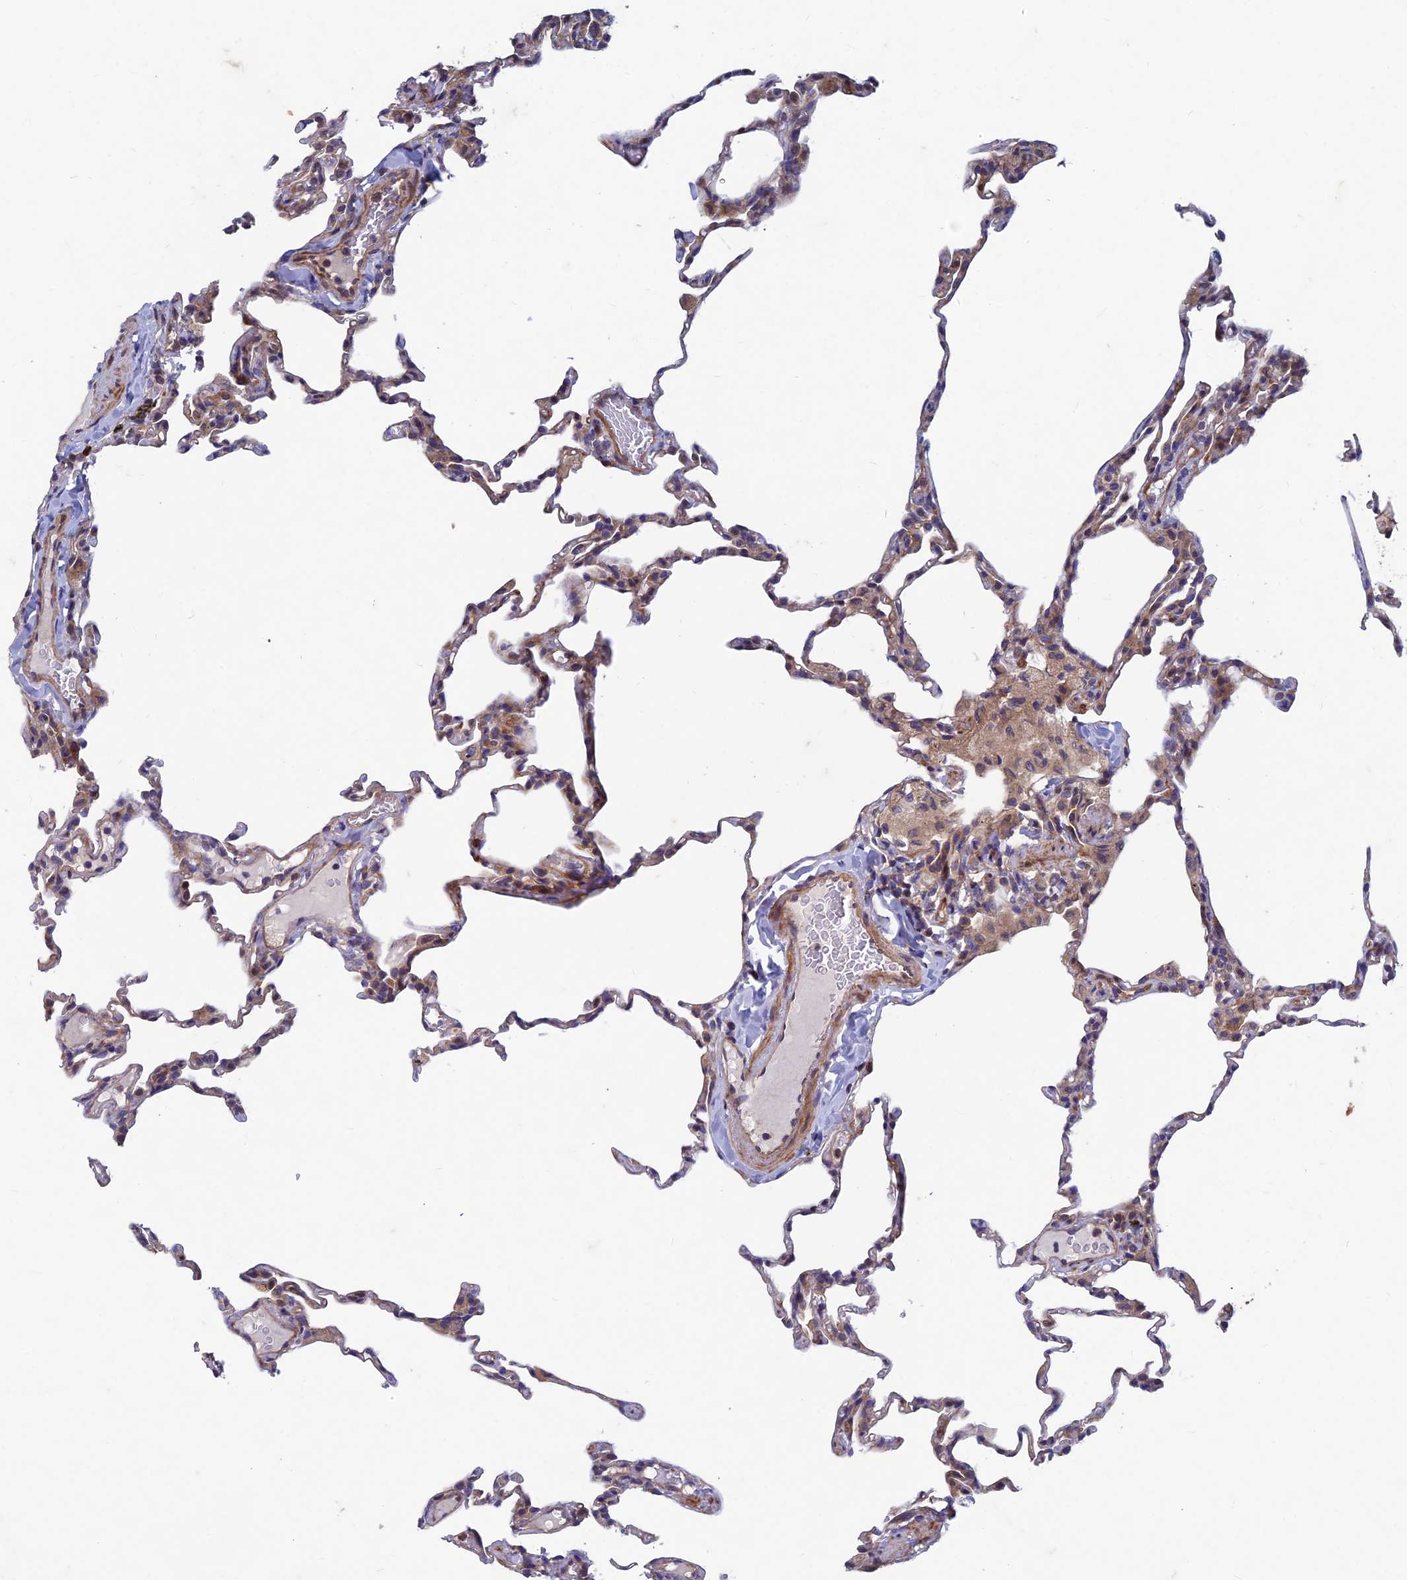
{"staining": {"intensity": "weak", "quantity": "25%-75%", "location": "cytoplasmic/membranous,nuclear"}, "tissue": "lung", "cell_type": "Alveolar cells", "image_type": "normal", "snomed": [{"axis": "morphology", "description": "Normal tissue, NOS"}, {"axis": "topography", "description": "Lung"}], "caption": "Protein analysis of benign lung reveals weak cytoplasmic/membranous,nuclear staining in about 25%-75% of alveolar cells. (DAB IHC, brown staining for protein, blue staining for nuclei).", "gene": "NCAPG", "patient": {"sex": "male", "age": 20}}